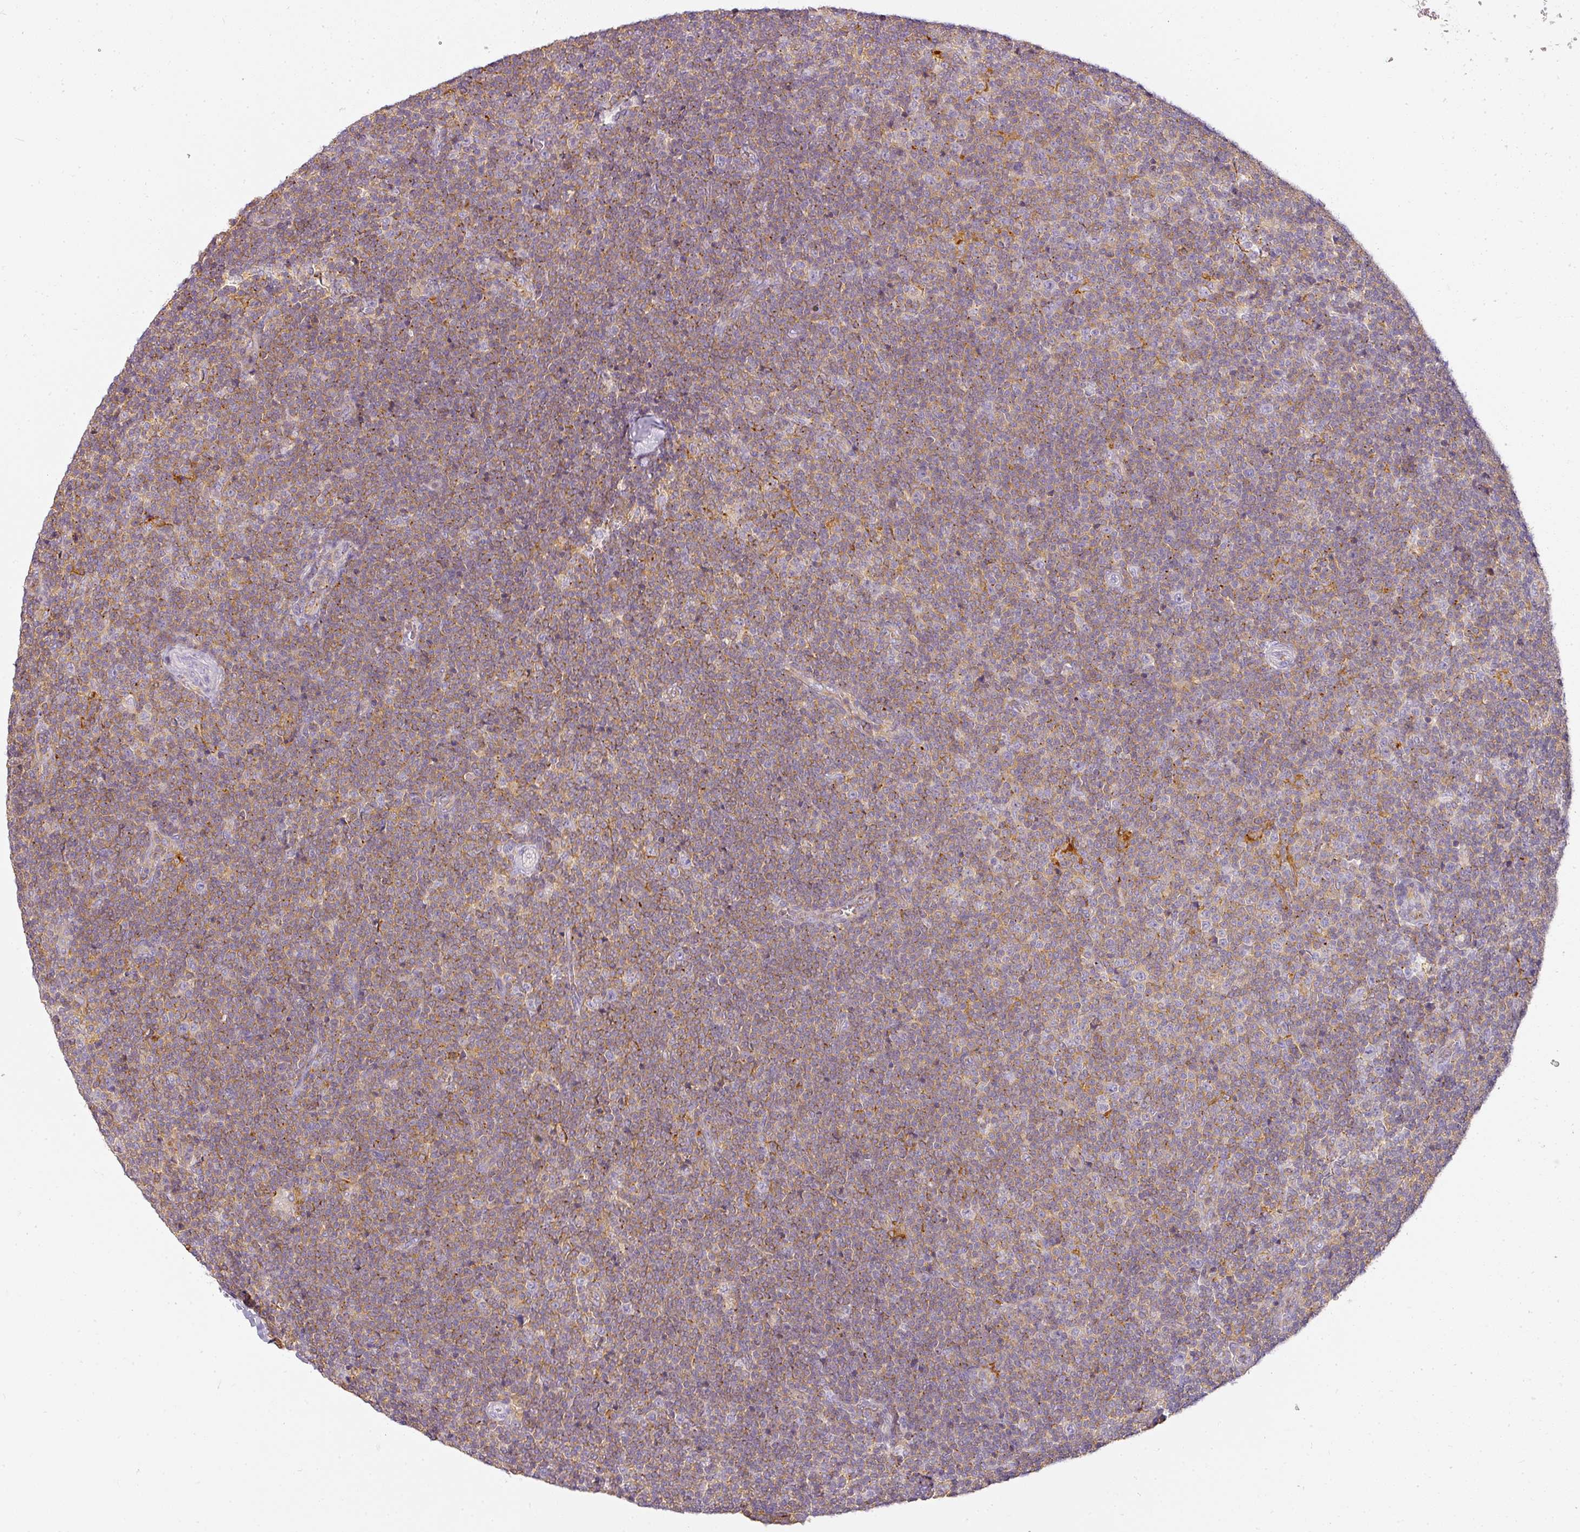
{"staining": {"intensity": "weak", "quantity": "25%-75%", "location": "cytoplasmic/membranous"}, "tissue": "lymphoma", "cell_type": "Tumor cells", "image_type": "cancer", "snomed": [{"axis": "morphology", "description": "Malignant lymphoma, non-Hodgkin's type, Low grade"}, {"axis": "topography", "description": "Lymph node"}], "caption": "IHC photomicrograph of neoplastic tissue: lymphoma stained using IHC reveals low levels of weak protein expression localized specifically in the cytoplasmic/membranous of tumor cells, appearing as a cytoplasmic/membranous brown color.", "gene": "TMEM42", "patient": {"sex": "male", "age": 48}}